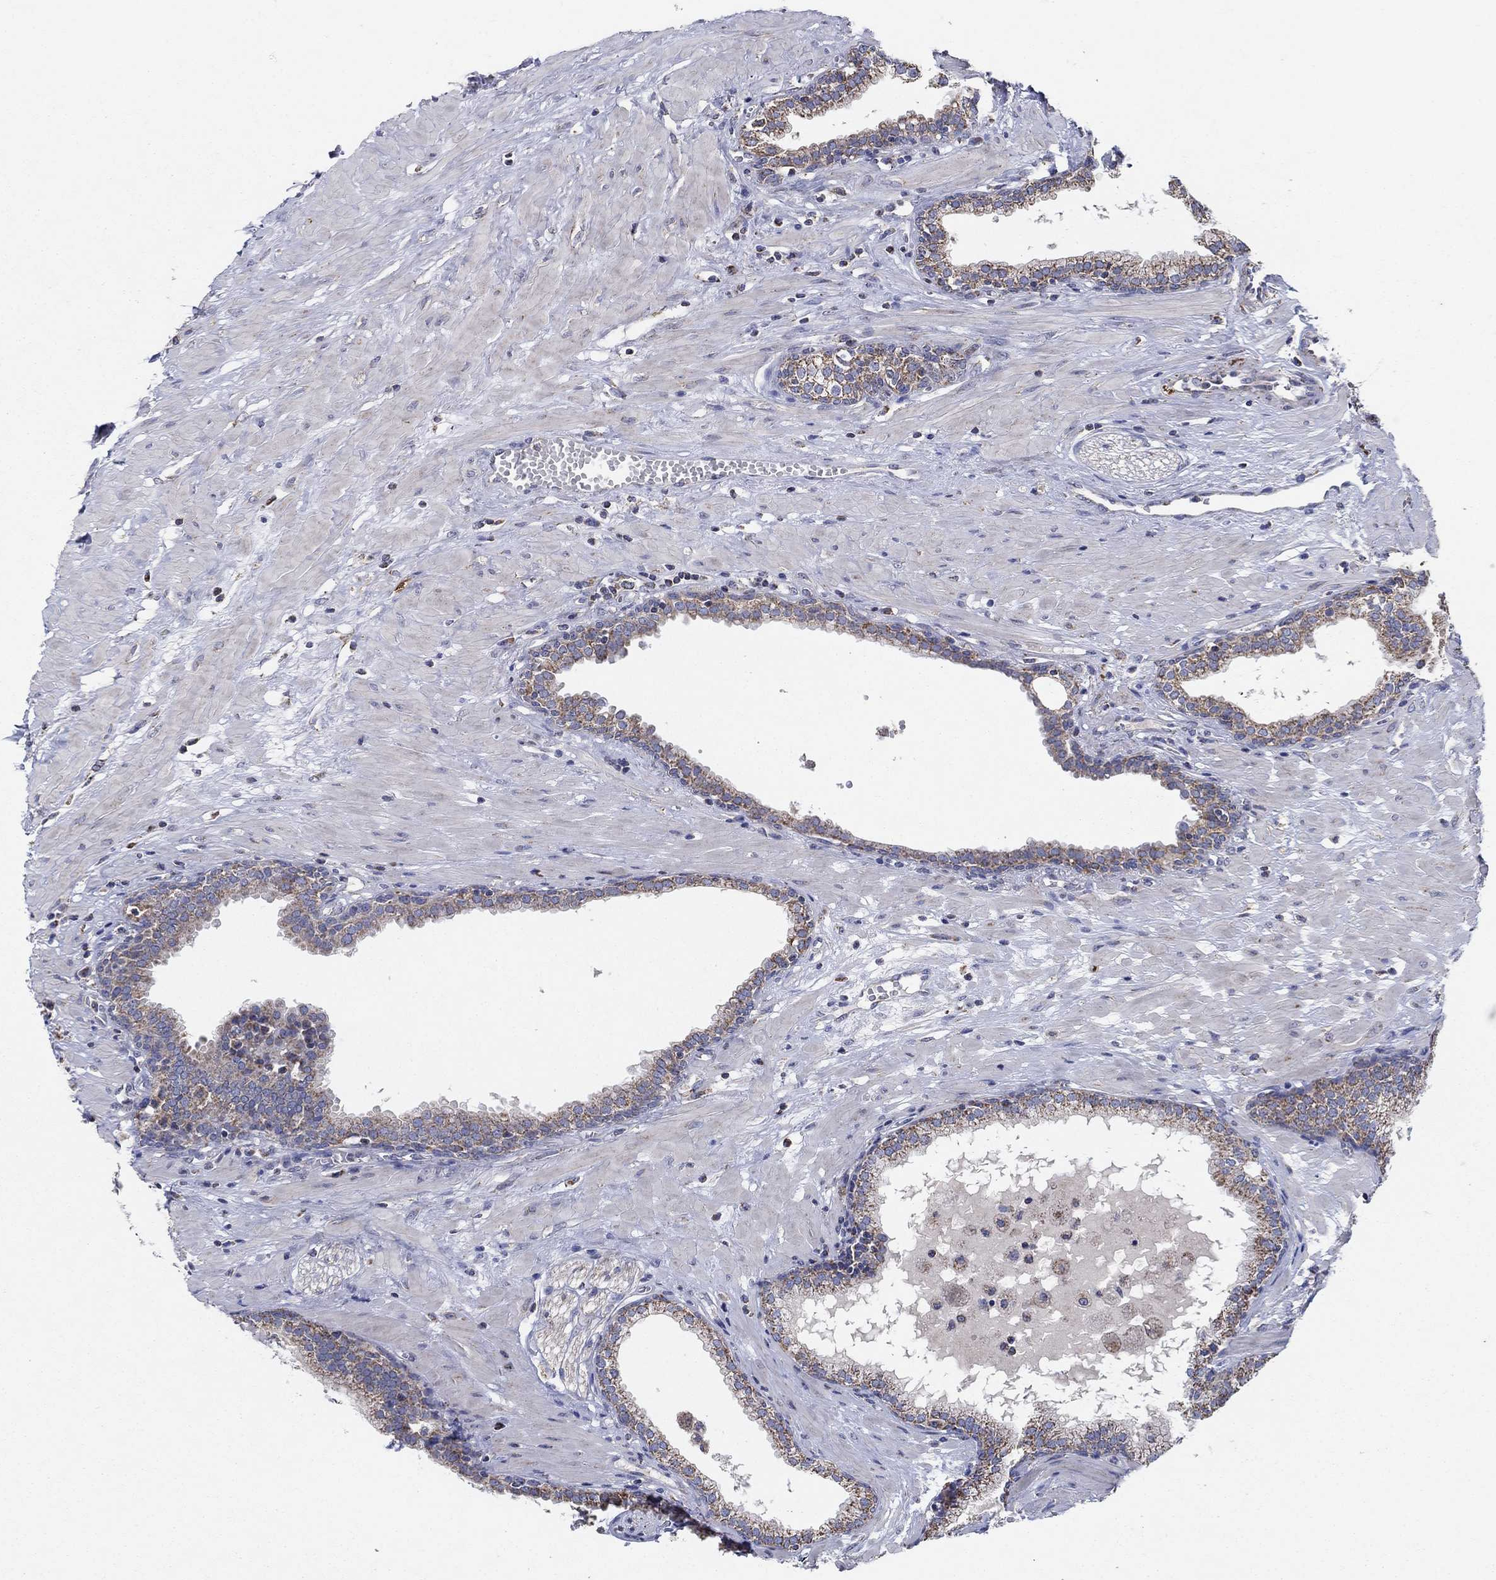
{"staining": {"intensity": "moderate", "quantity": "25%-75%", "location": "cytoplasmic/membranous"}, "tissue": "prostate", "cell_type": "Glandular cells", "image_type": "normal", "snomed": [{"axis": "morphology", "description": "Normal tissue, NOS"}, {"axis": "topography", "description": "Prostate"}], "caption": "Immunohistochemical staining of unremarkable human prostate demonstrates medium levels of moderate cytoplasmic/membranous staining in about 25%-75% of glandular cells. The staining was performed using DAB (3,3'-diaminobenzidine), with brown indicating positive protein expression. Nuclei are stained blue with hematoxylin.", "gene": "C9orf85", "patient": {"sex": "male", "age": 64}}